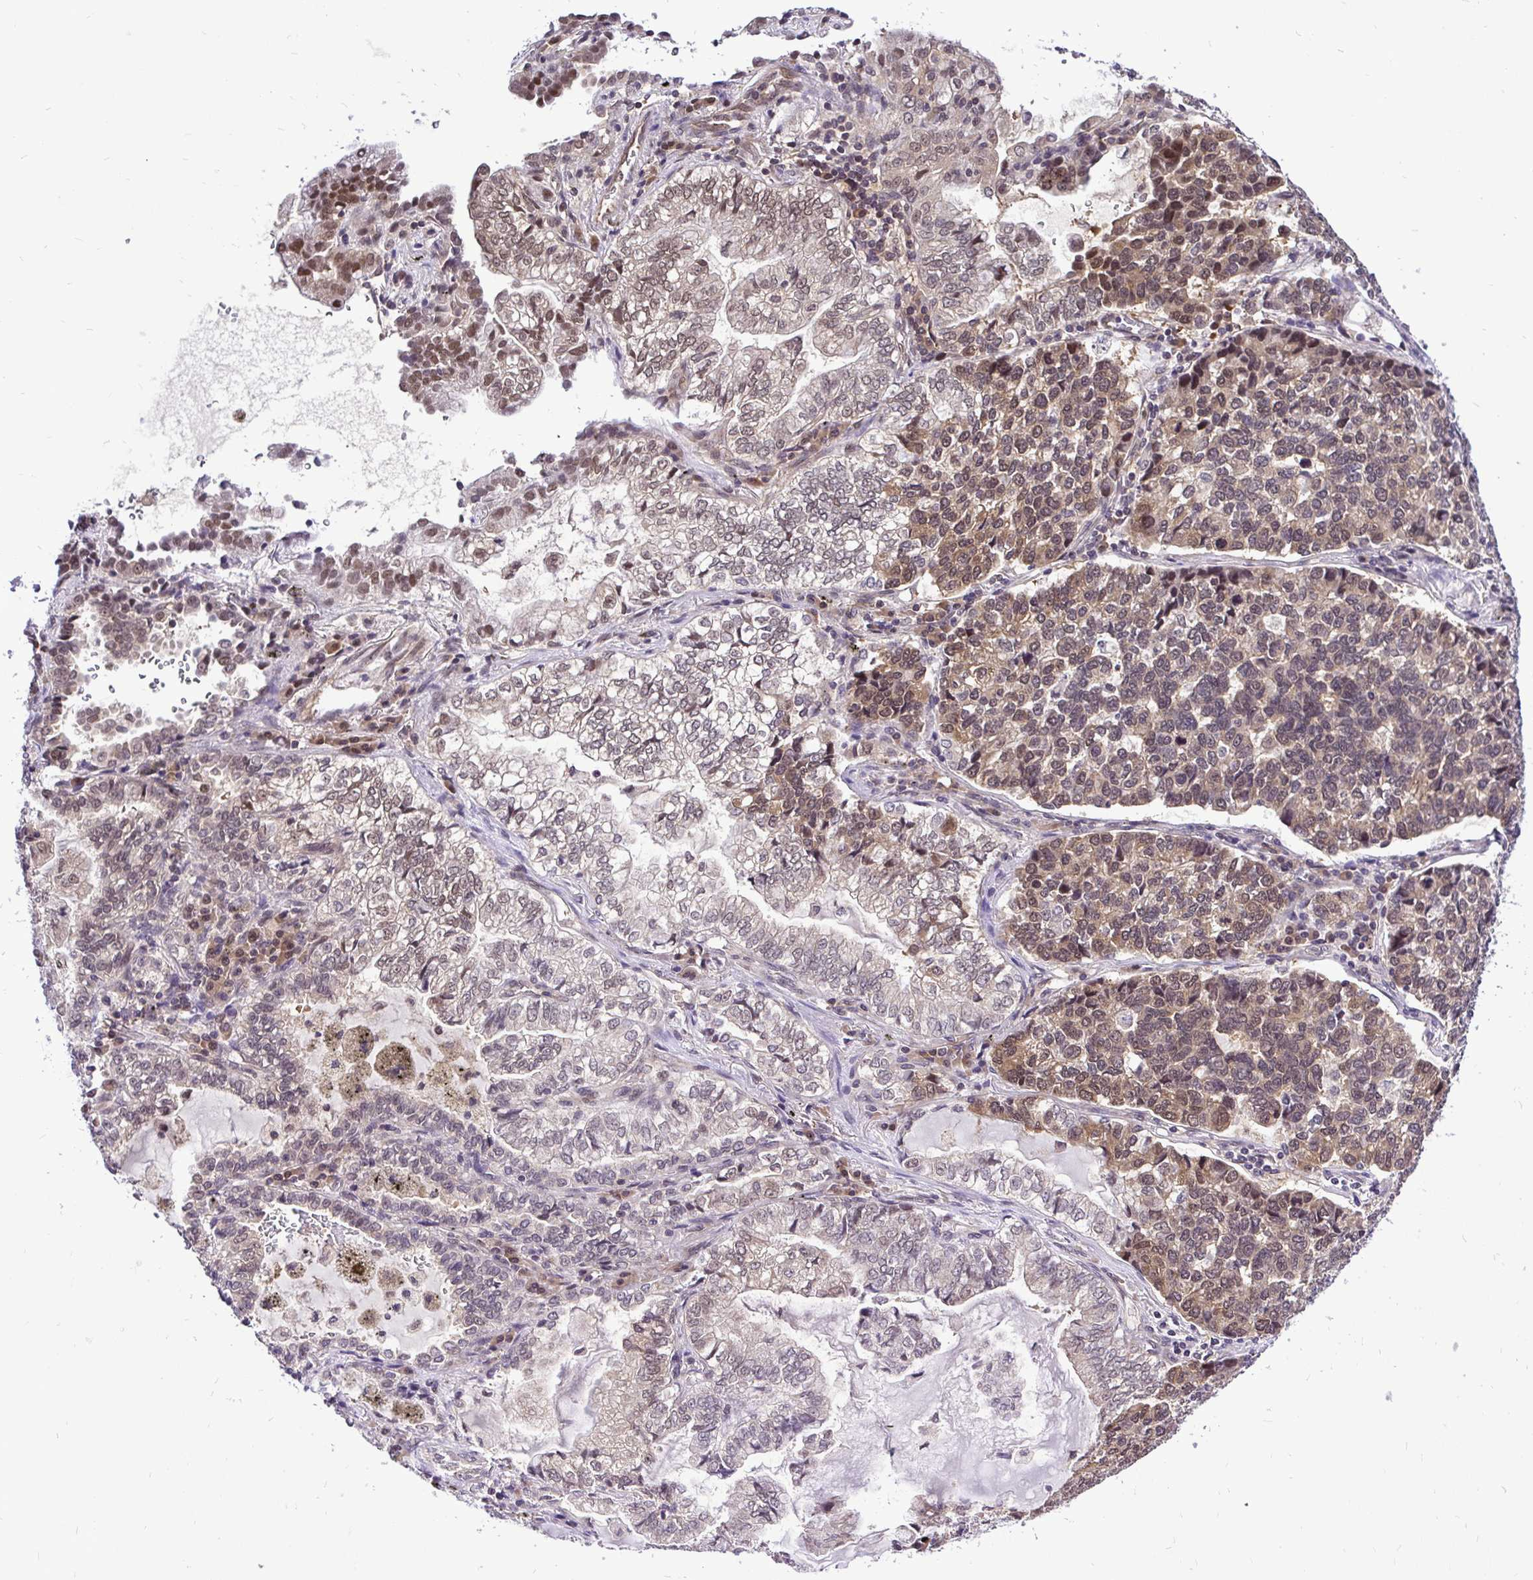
{"staining": {"intensity": "moderate", "quantity": "25%-75%", "location": "cytoplasmic/membranous,nuclear"}, "tissue": "lung cancer", "cell_type": "Tumor cells", "image_type": "cancer", "snomed": [{"axis": "morphology", "description": "Adenocarcinoma, NOS"}, {"axis": "topography", "description": "Lymph node"}, {"axis": "topography", "description": "Lung"}], "caption": "Immunohistochemistry histopathology image of human lung cancer stained for a protein (brown), which demonstrates medium levels of moderate cytoplasmic/membranous and nuclear expression in approximately 25%-75% of tumor cells.", "gene": "UBE2M", "patient": {"sex": "male", "age": 66}}